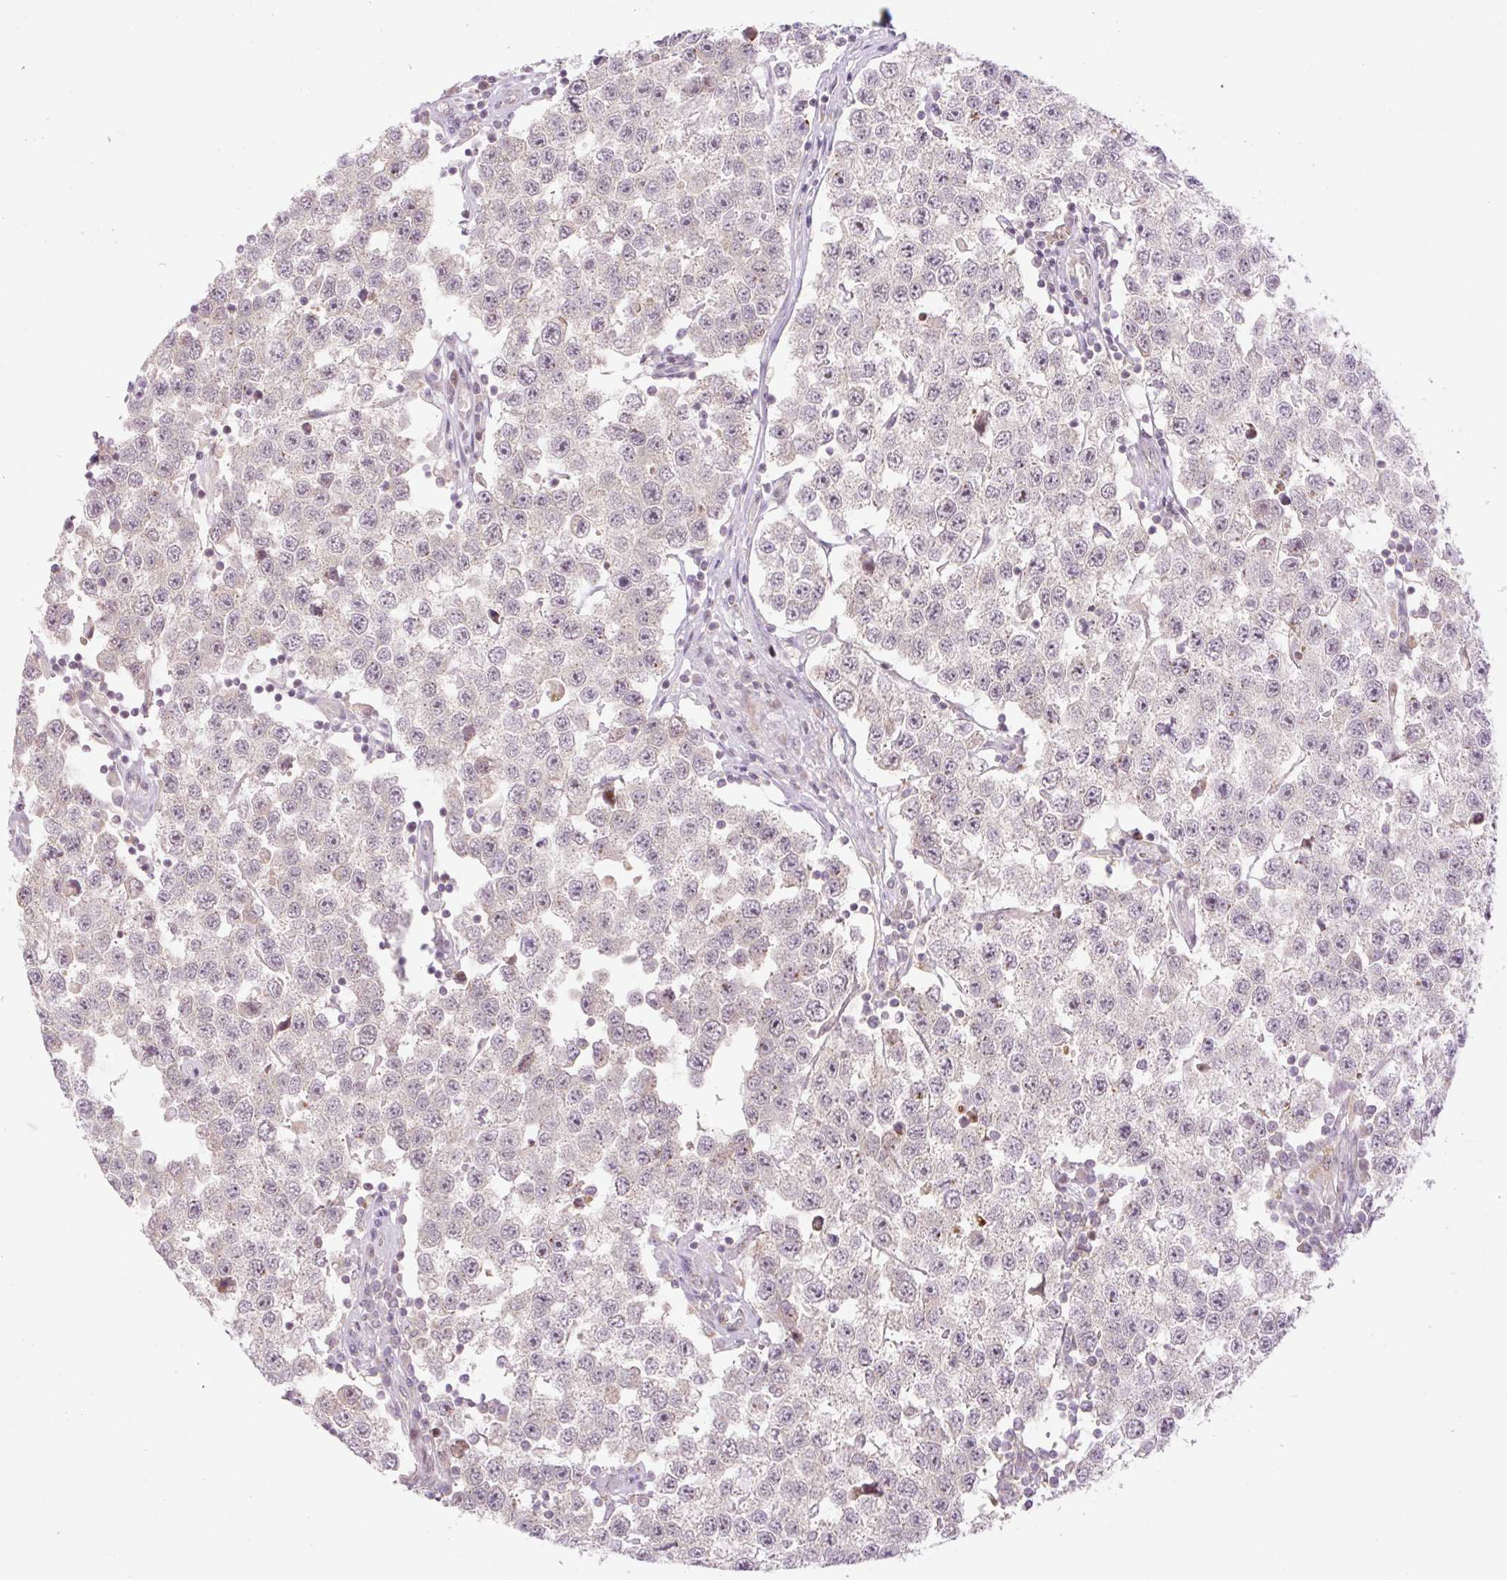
{"staining": {"intensity": "negative", "quantity": "none", "location": "none"}, "tissue": "testis cancer", "cell_type": "Tumor cells", "image_type": "cancer", "snomed": [{"axis": "morphology", "description": "Seminoma, NOS"}, {"axis": "topography", "description": "Testis"}], "caption": "An image of human testis cancer is negative for staining in tumor cells.", "gene": "ZNF394", "patient": {"sex": "male", "age": 34}}